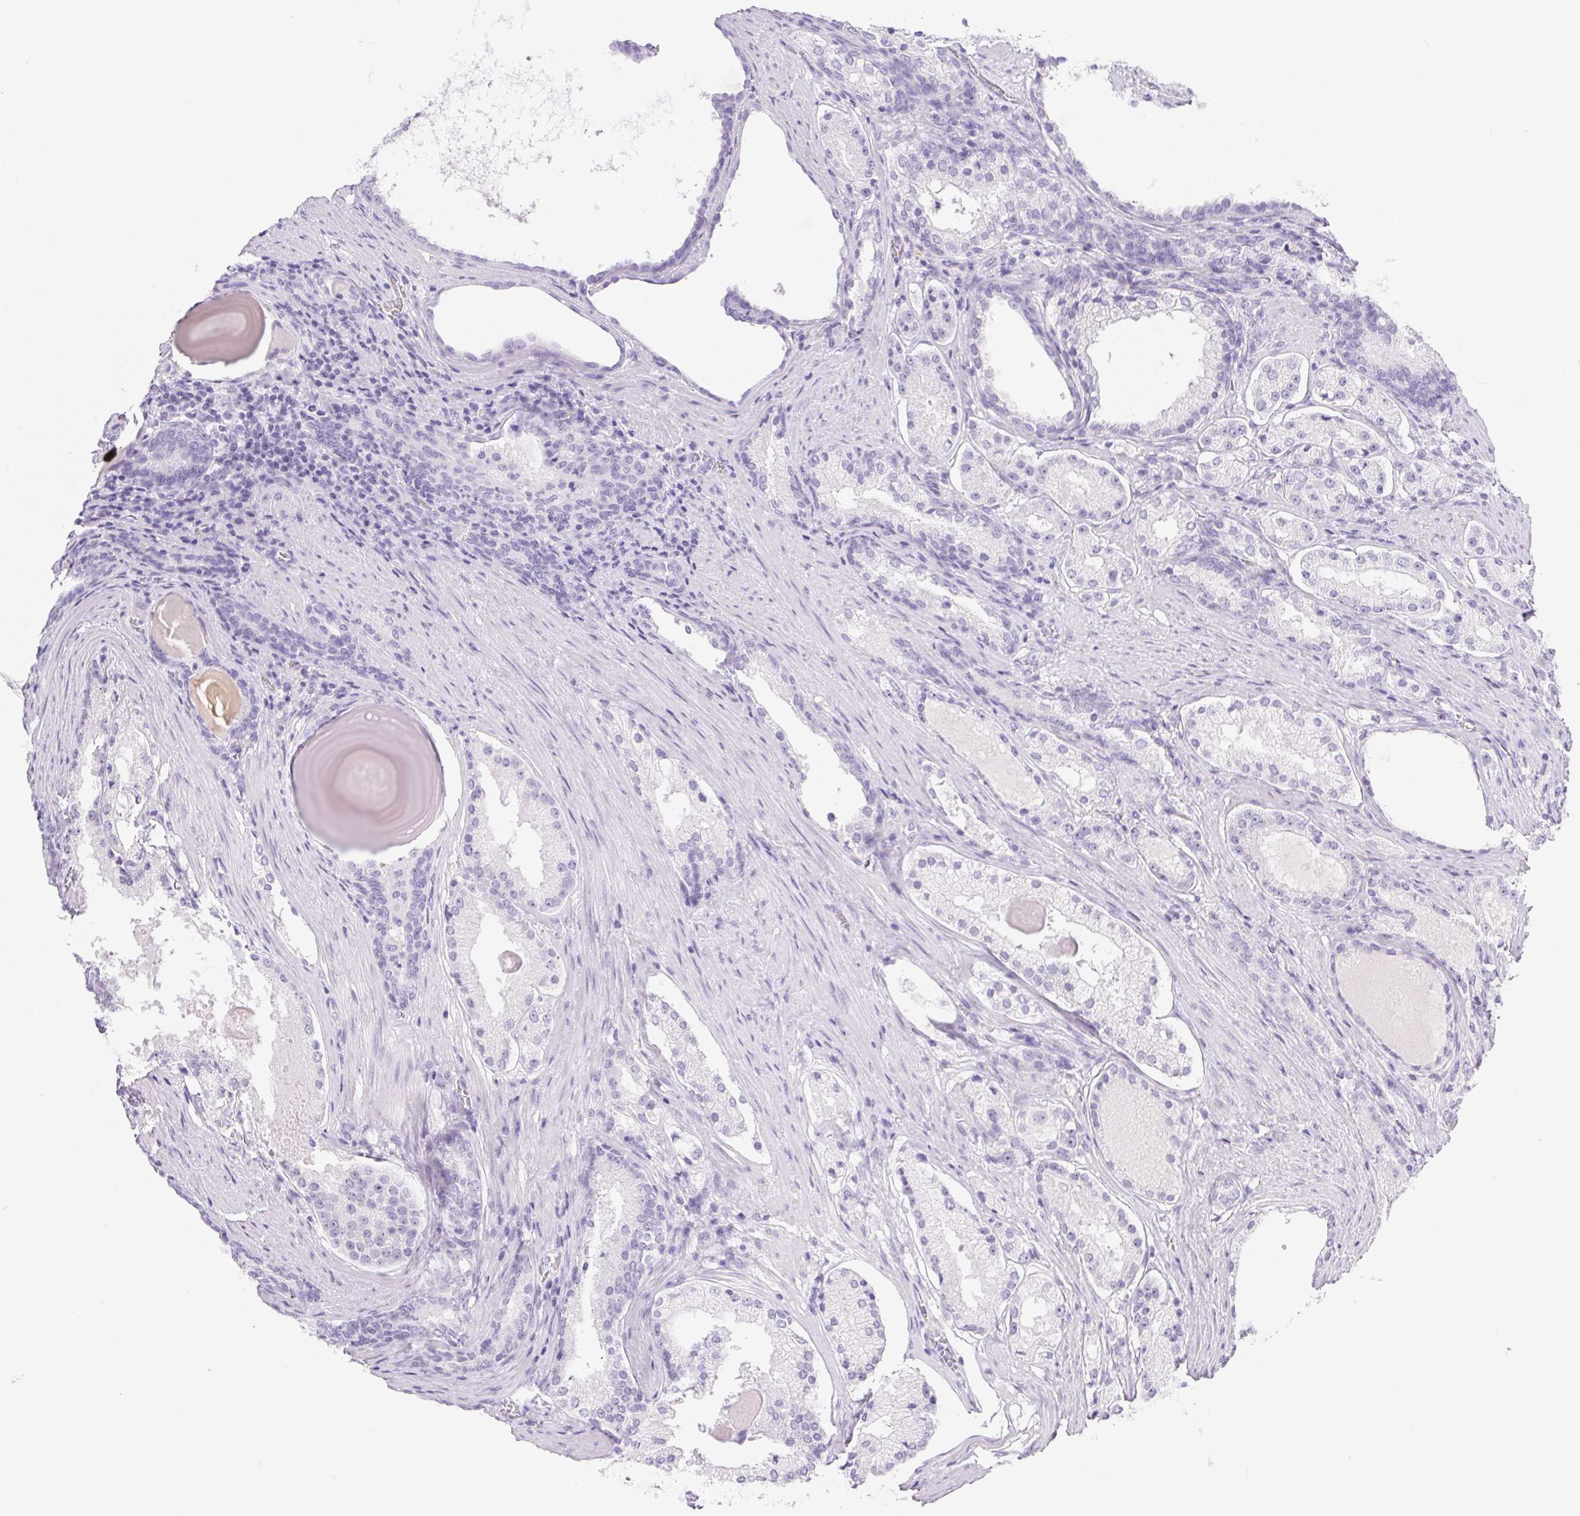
{"staining": {"intensity": "negative", "quantity": "none", "location": "none"}, "tissue": "prostate cancer", "cell_type": "Tumor cells", "image_type": "cancer", "snomed": [{"axis": "morphology", "description": "Adenocarcinoma, Low grade"}, {"axis": "topography", "description": "Prostate"}], "caption": "An immunohistochemistry (IHC) photomicrograph of prostate cancer (adenocarcinoma (low-grade)) is shown. There is no staining in tumor cells of prostate cancer (adenocarcinoma (low-grade)). Nuclei are stained in blue.", "gene": "PNLIP", "patient": {"sex": "male", "age": 57}}